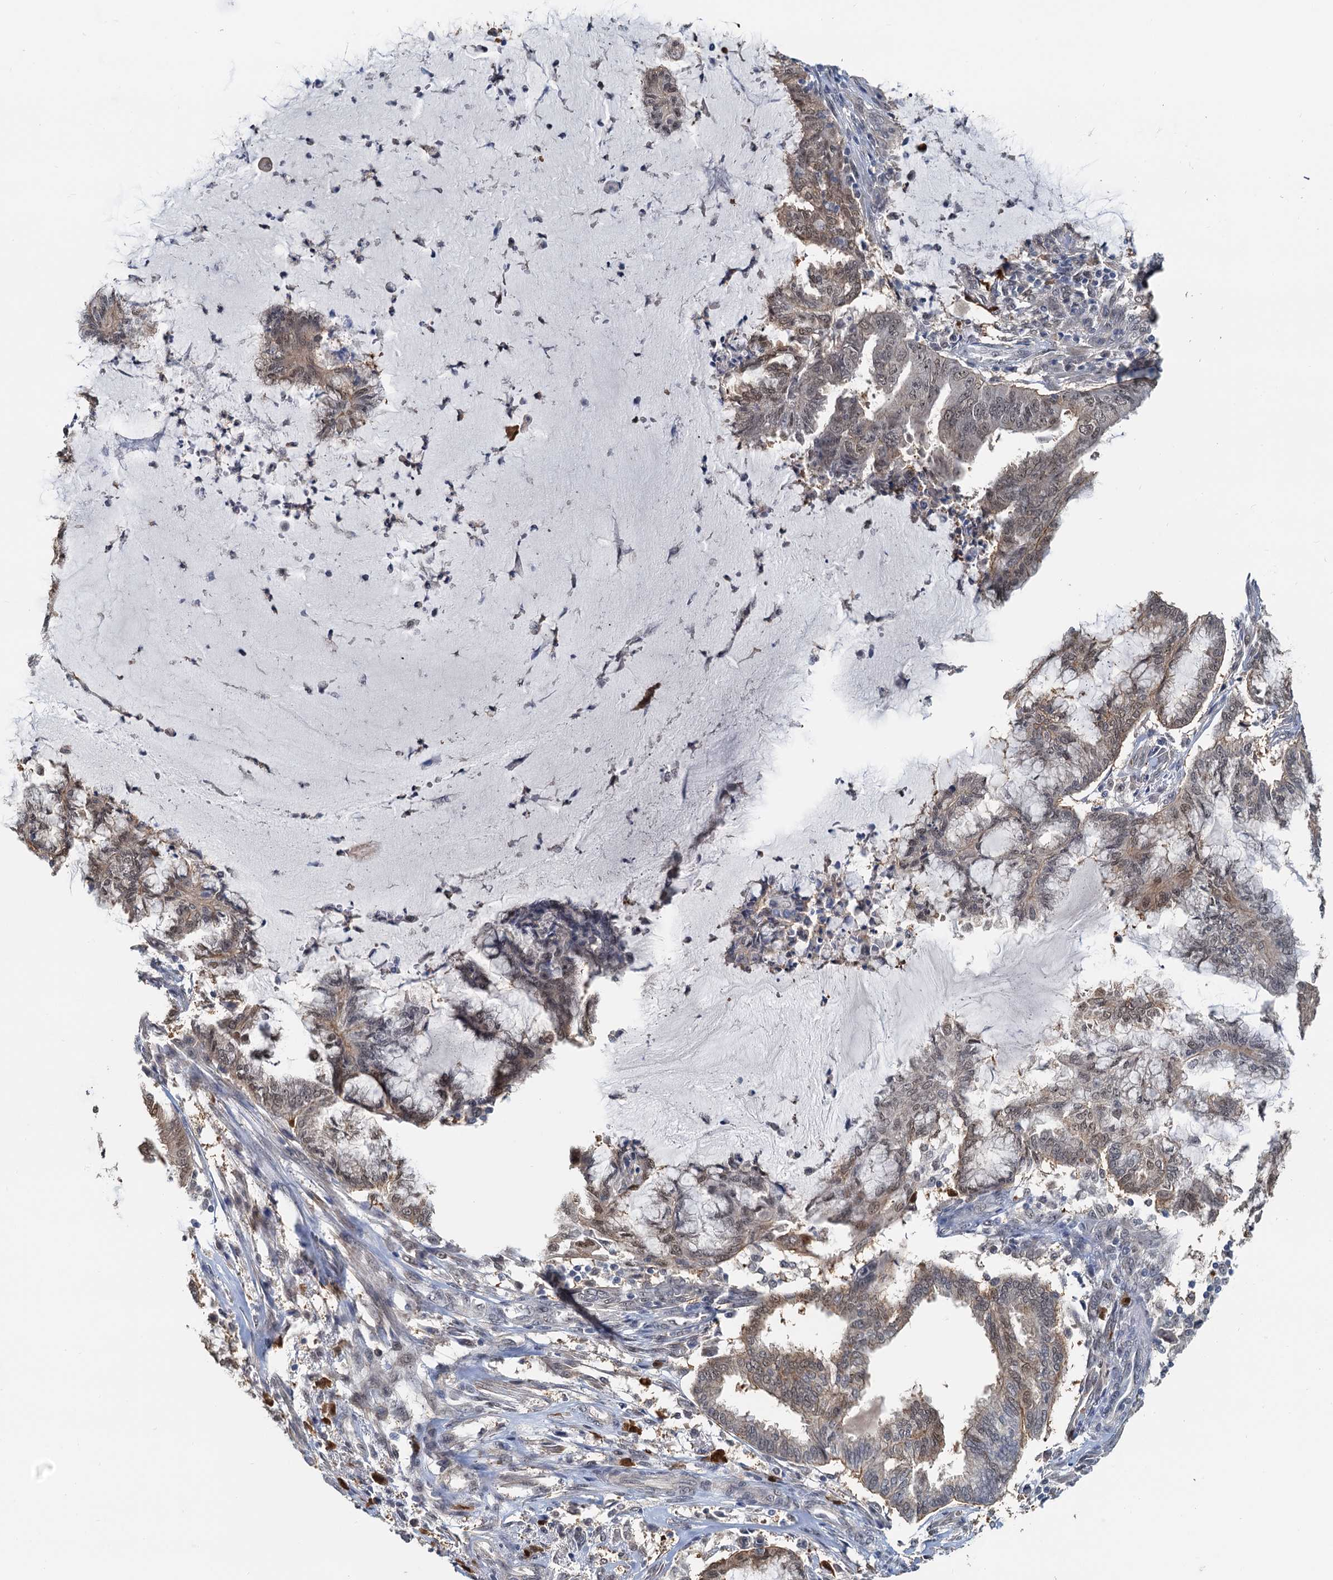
{"staining": {"intensity": "weak", "quantity": "25%-75%", "location": "nuclear"}, "tissue": "endometrial cancer", "cell_type": "Tumor cells", "image_type": "cancer", "snomed": [{"axis": "morphology", "description": "Adenocarcinoma, NOS"}, {"axis": "topography", "description": "Endometrium"}], "caption": "Immunohistochemistry photomicrograph of endometrial adenocarcinoma stained for a protein (brown), which displays low levels of weak nuclear positivity in about 25%-75% of tumor cells.", "gene": "SPINDOC", "patient": {"sex": "female", "age": 86}}